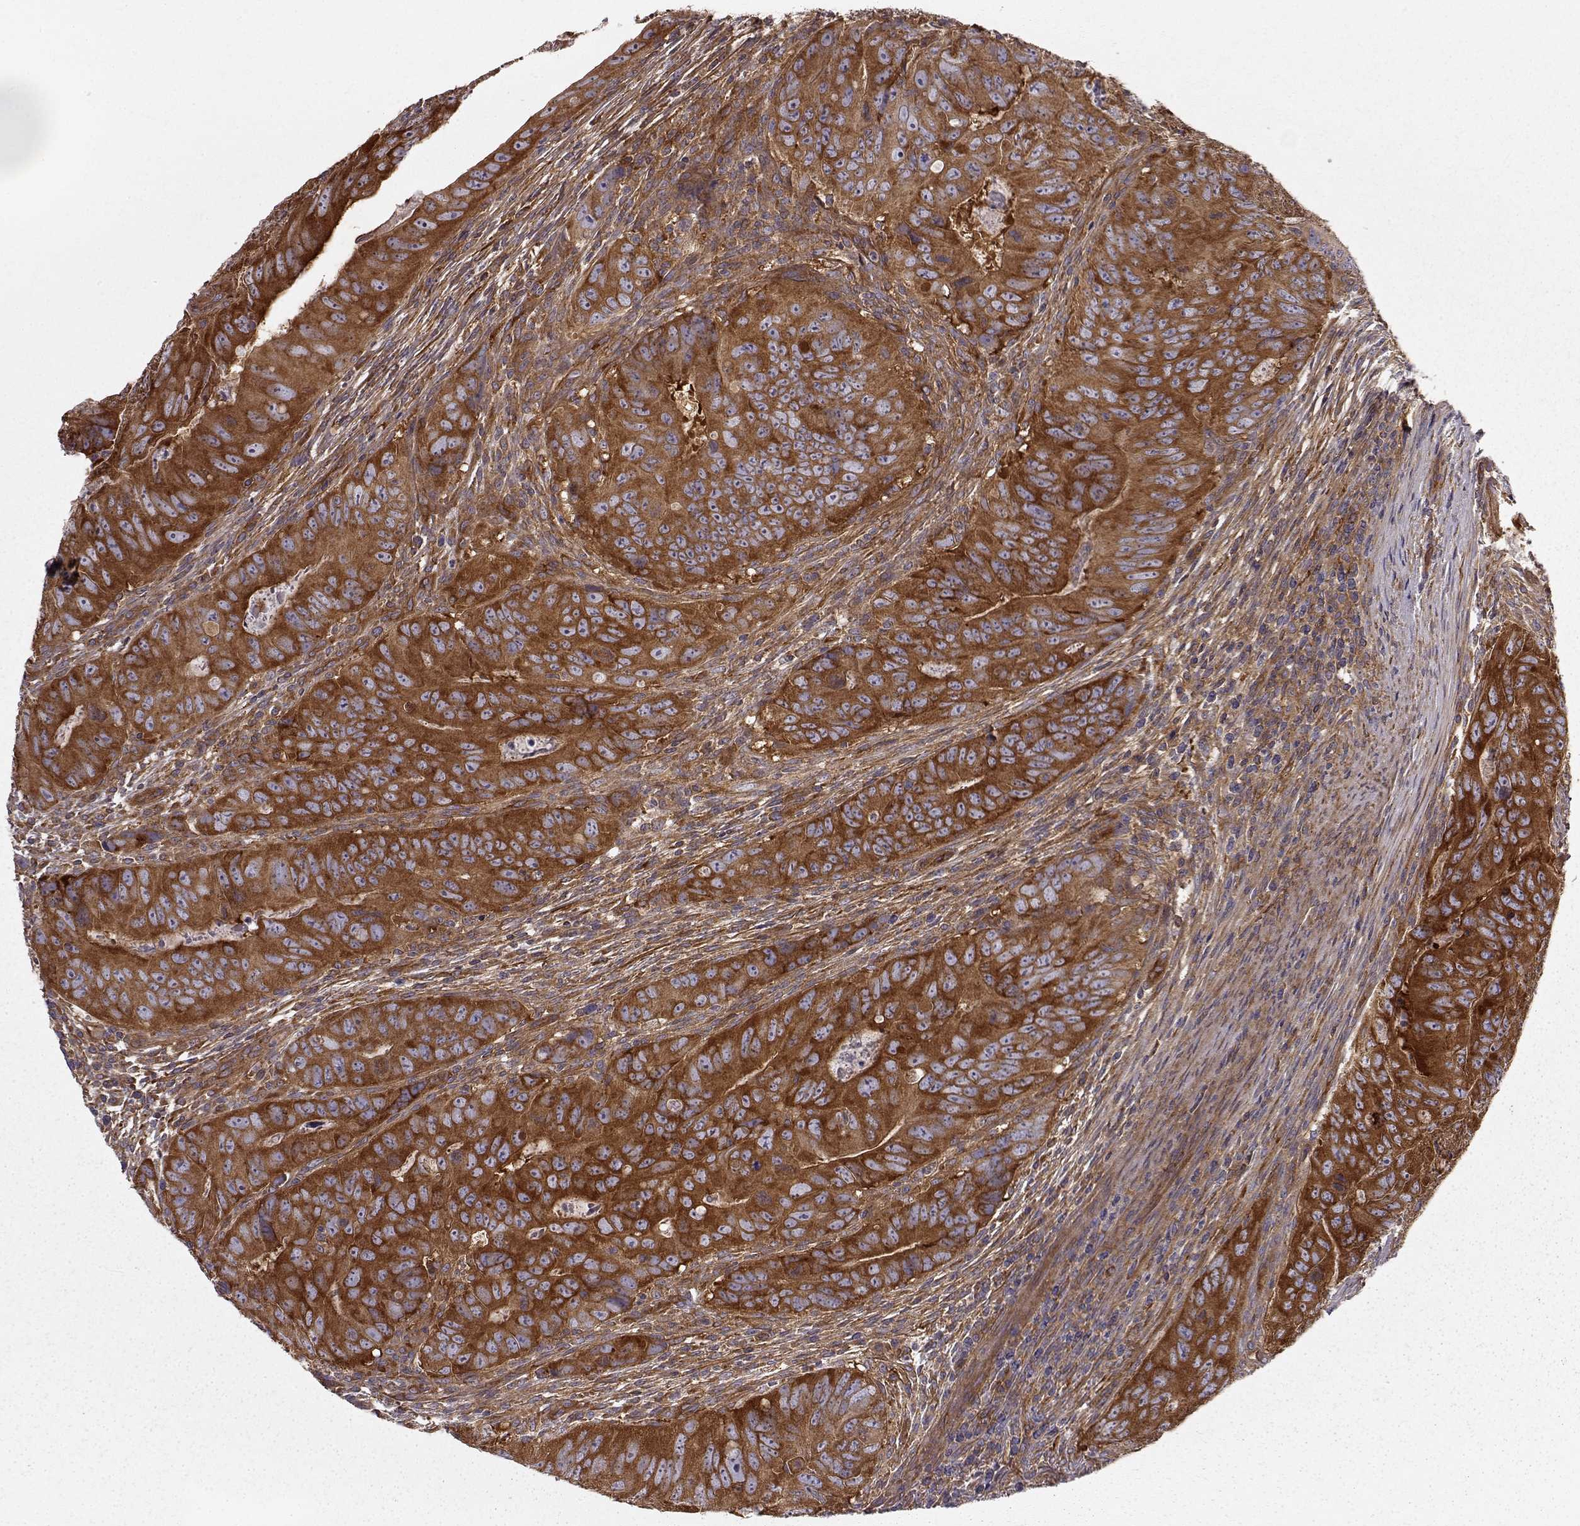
{"staining": {"intensity": "strong", "quantity": ">75%", "location": "cytoplasmic/membranous"}, "tissue": "colorectal cancer", "cell_type": "Tumor cells", "image_type": "cancer", "snomed": [{"axis": "morphology", "description": "Adenocarcinoma, NOS"}, {"axis": "topography", "description": "Colon"}], "caption": "Immunohistochemistry histopathology image of neoplastic tissue: human colorectal cancer stained using immunohistochemistry displays high levels of strong protein expression localized specifically in the cytoplasmic/membranous of tumor cells, appearing as a cytoplasmic/membranous brown color.", "gene": "RABGAP1", "patient": {"sex": "male", "age": 79}}